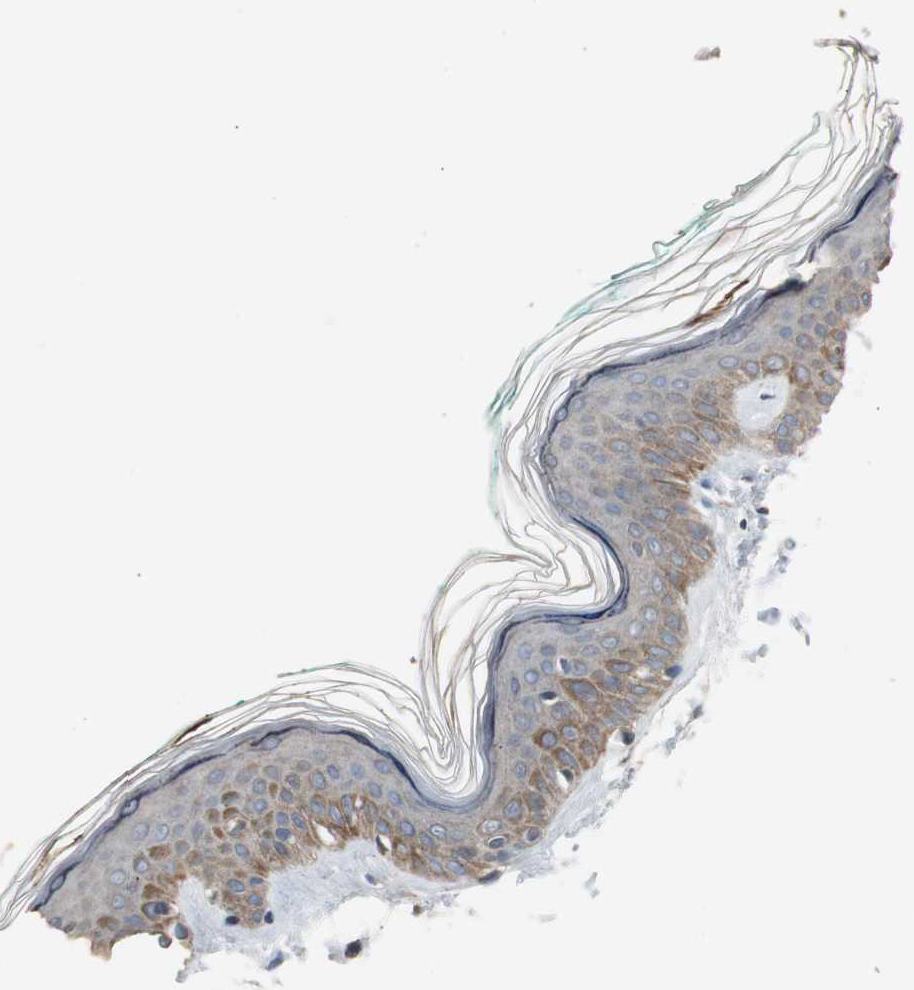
{"staining": {"intensity": "negative", "quantity": "none", "location": "none"}, "tissue": "skin", "cell_type": "Fibroblasts", "image_type": "normal", "snomed": [{"axis": "morphology", "description": "Normal tissue, NOS"}, {"axis": "topography", "description": "Skin"}], "caption": "Skin stained for a protein using immunohistochemistry (IHC) exhibits no expression fibroblasts.", "gene": "ZMPSTE24", "patient": {"sex": "male", "age": 71}}